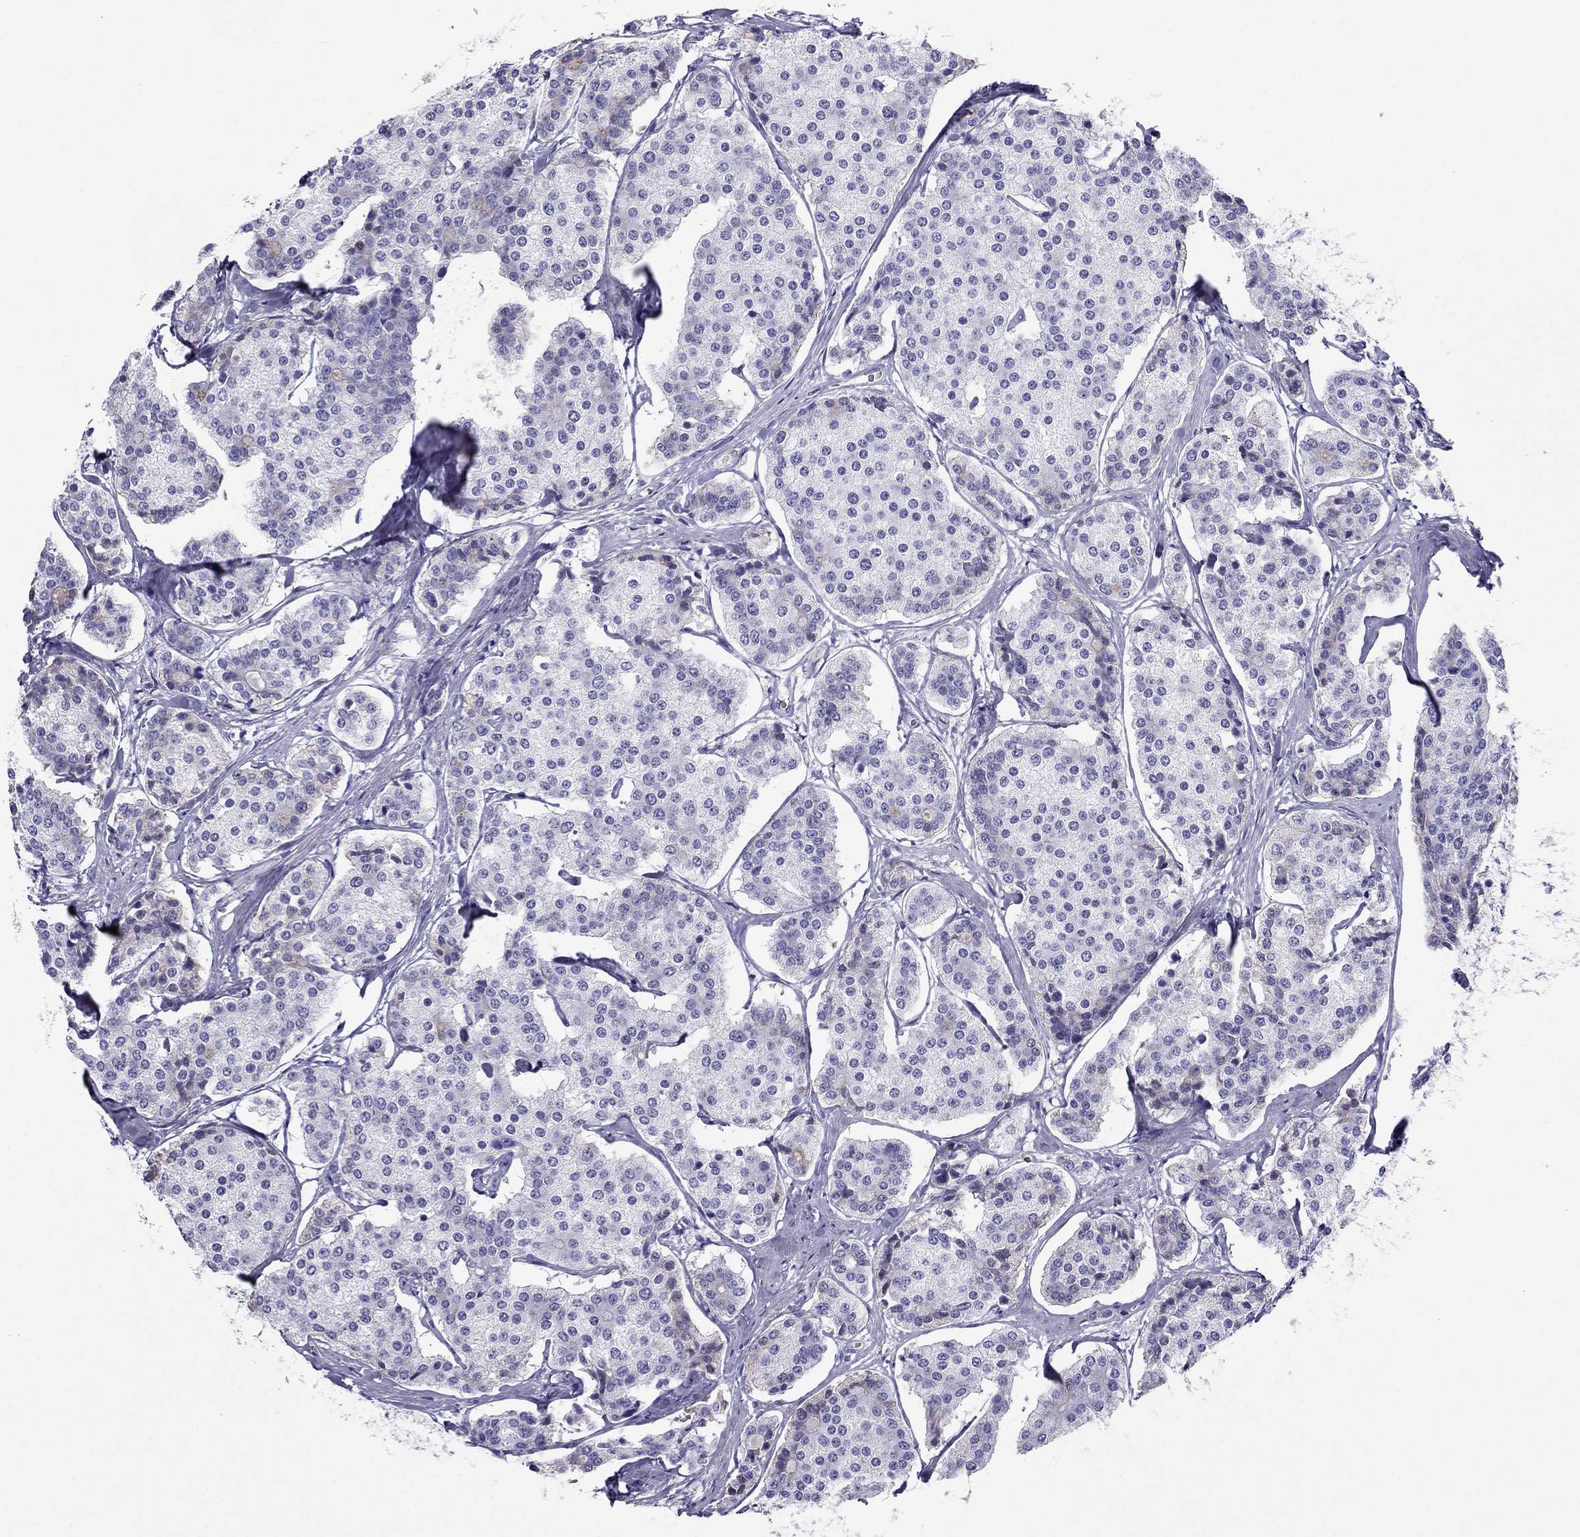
{"staining": {"intensity": "negative", "quantity": "none", "location": "none"}, "tissue": "carcinoid", "cell_type": "Tumor cells", "image_type": "cancer", "snomed": [{"axis": "morphology", "description": "Carcinoid, malignant, NOS"}, {"axis": "topography", "description": "Small intestine"}], "caption": "Micrograph shows no significant protein positivity in tumor cells of carcinoid.", "gene": "TBC1D21", "patient": {"sex": "female", "age": 65}}